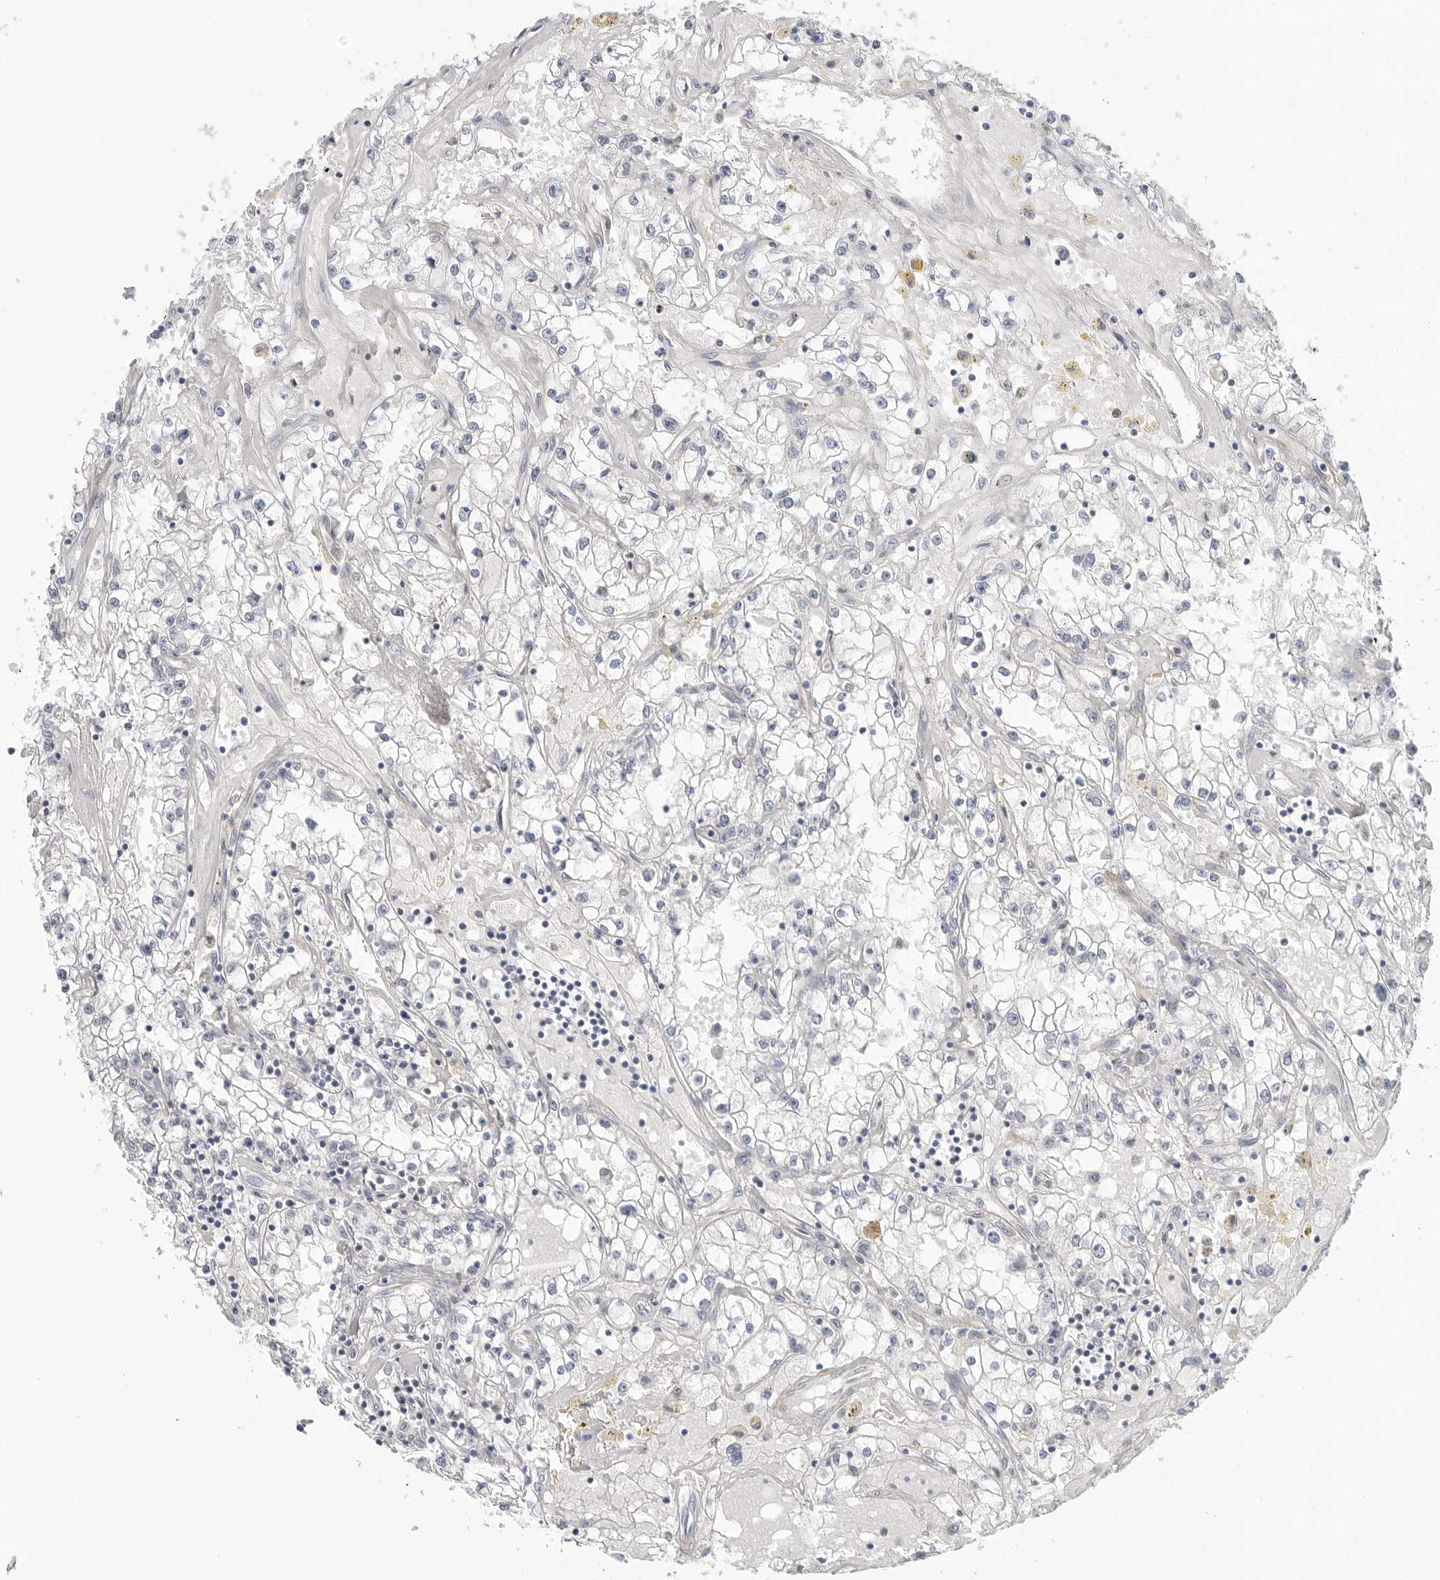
{"staining": {"intensity": "negative", "quantity": "none", "location": "none"}, "tissue": "renal cancer", "cell_type": "Tumor cells", "image_type": "cancer", "snomed": [{"axis": "morphology", "description": "Adenocarcinoma, NOS"}, {"axis": "topography", "description": "Kidney"}], "caption": "There is no significant staining in tumor cells of renal cancer (adenocarcinoma).", "gene": "STXBP3", "patient": {"sex": "male", "age": 56}}